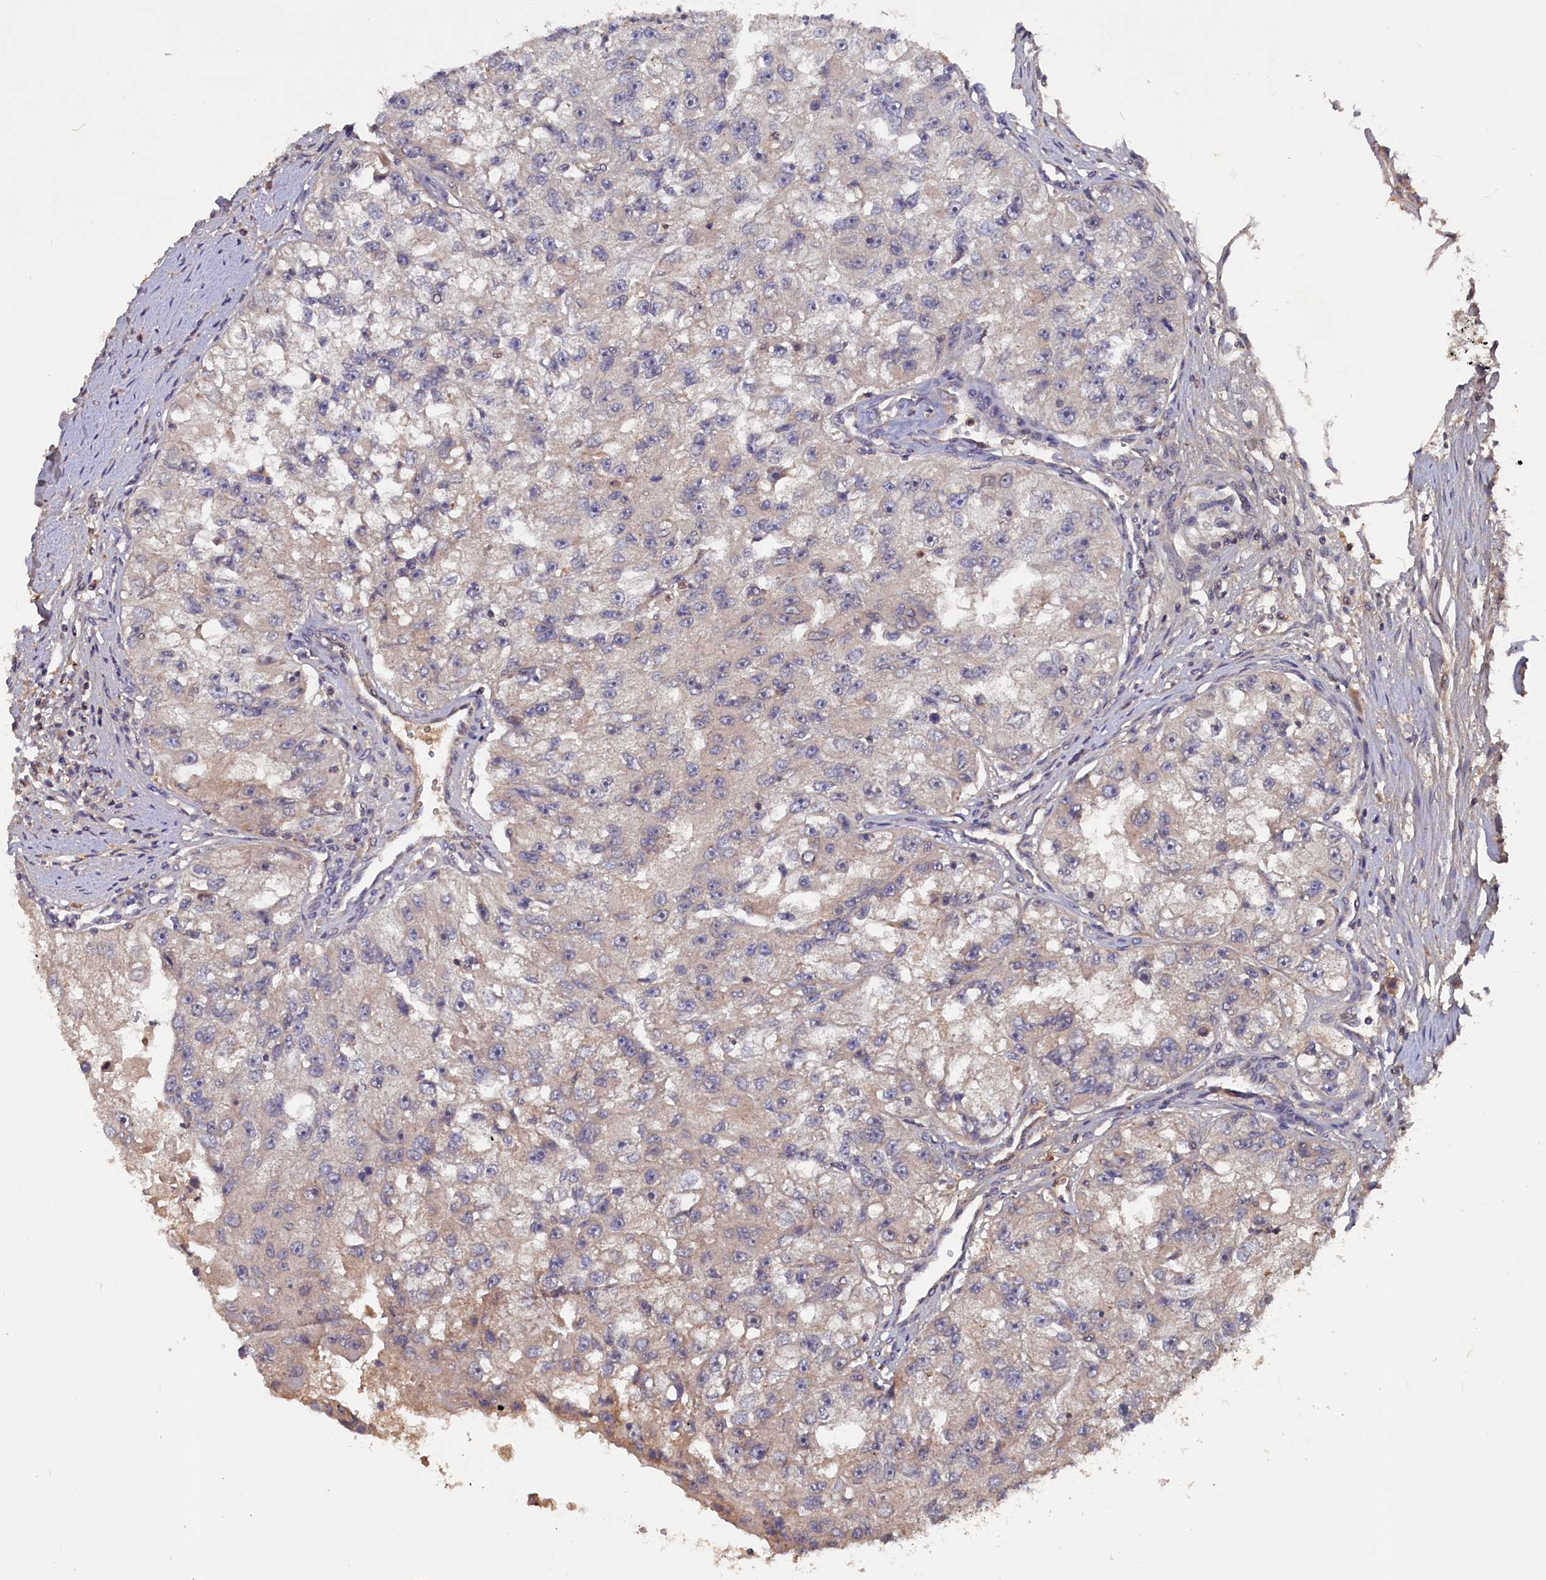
{"staining": {"intensity": "weak", "quantity": "<25%", "location": "cytoplasmic/membranous"}, "tissue": "renal cancer", "cell_type": "Tumor cells", "image_type": "cancer", "snomed": [{"axis": "morphology", "description": "Adenocarcinoma, NOS"}, {"axis": "topography", "description": "Kidney"}], "caption": "The micrograph shows no staining of tumor cells in renal cancer (adenocarcinoma).", "gene": "TMC5", "patient": {"sex": "male", "age": 63}}